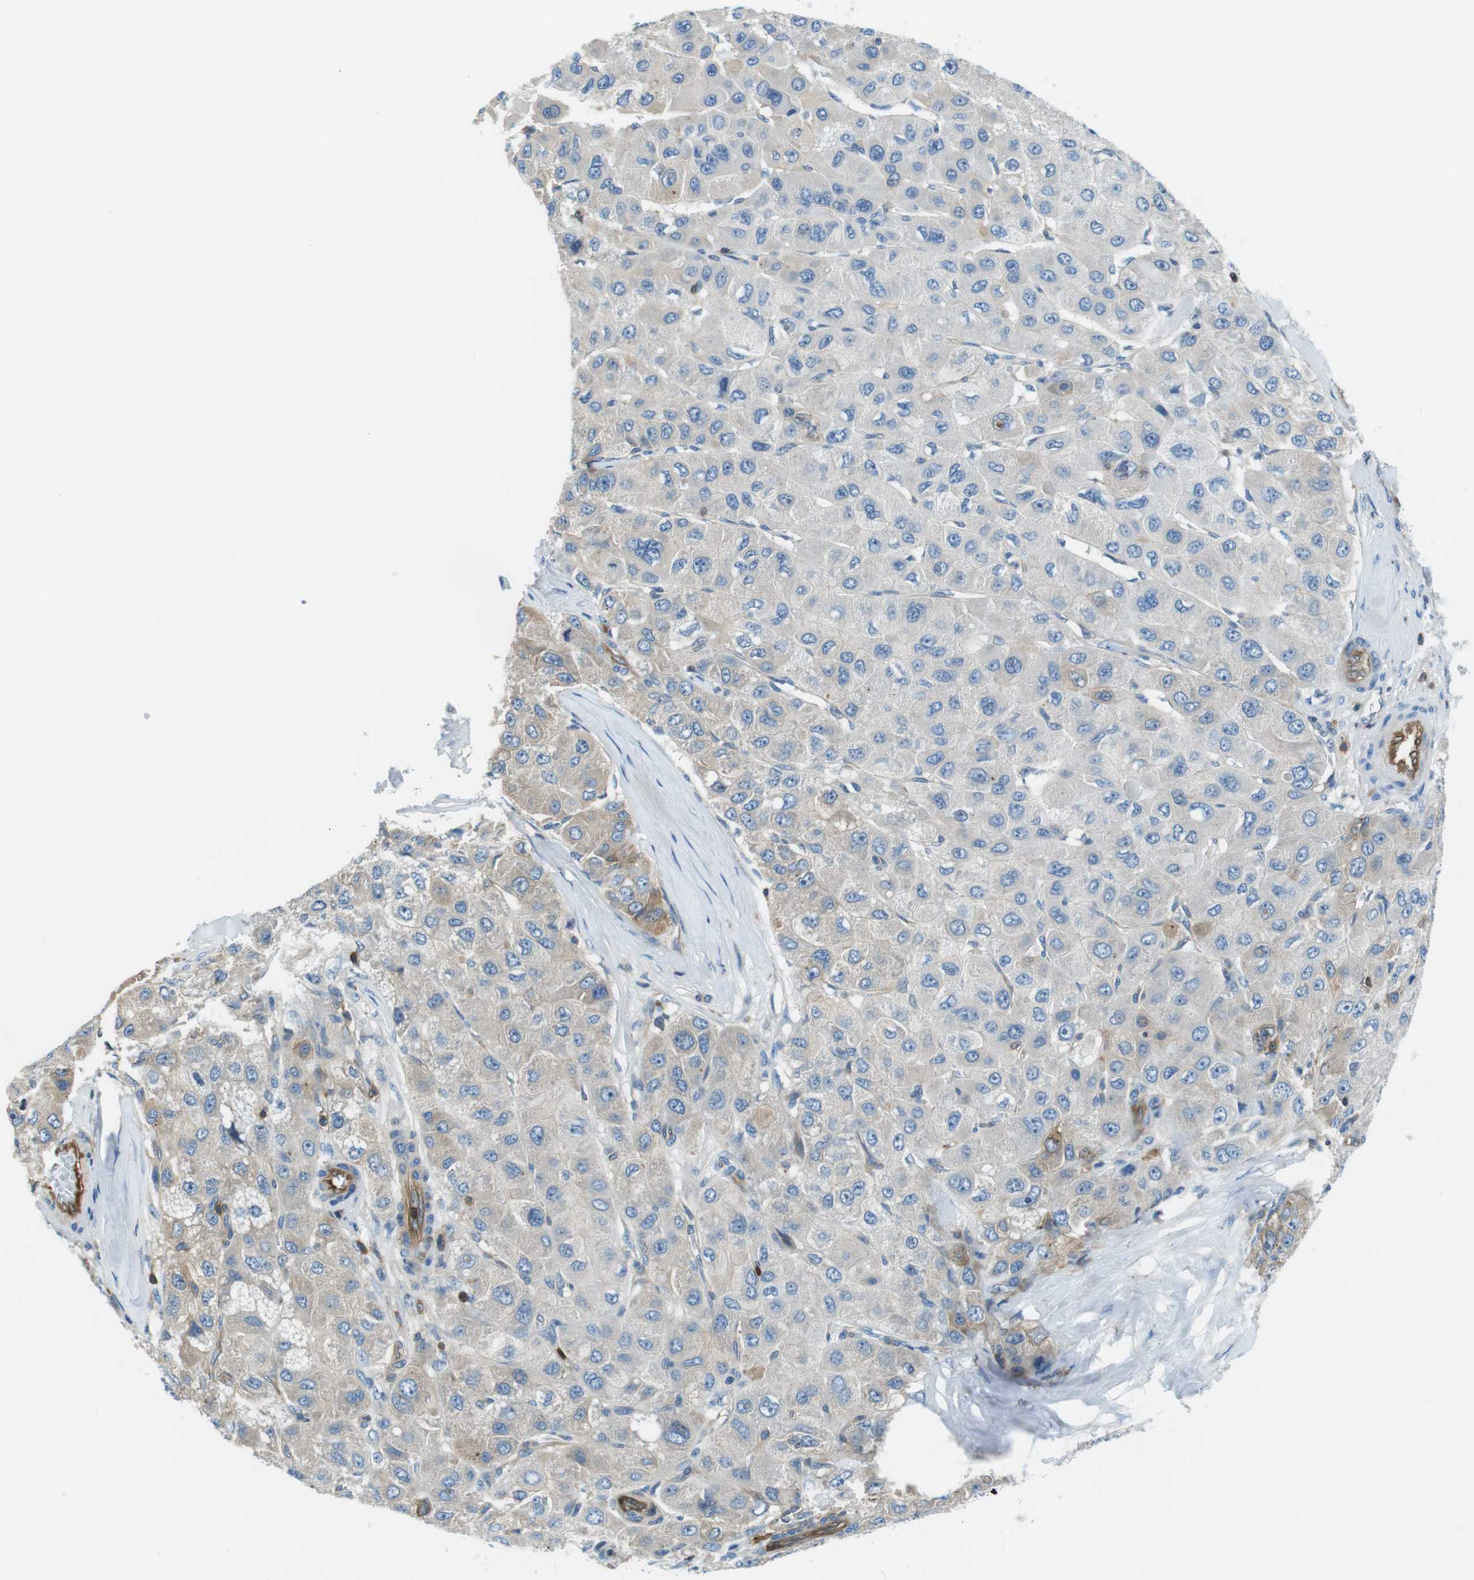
{"staining": {"intensity": "moderate", "quantity": "25%-75%", "location": "cytoplasmic/membranous"}, "tissue": "liver cancer", "cell_type": "Tumor cells", "image_type": "cancer", "snomed": [{"axis": "morphology", "description": "Carcinoma, Hepatocellular, NOS"}, {"axis": "topography", "description": "Liver"}], "caption": "The micrograph demonstrates immunohistochemical staining of liver cancer. There is moderate cytoplasmic/membranous positivity is identified in about 25%-75% of tumor cells.", "gene": "TES", "patient": {"sex": "male", "age": 80}}